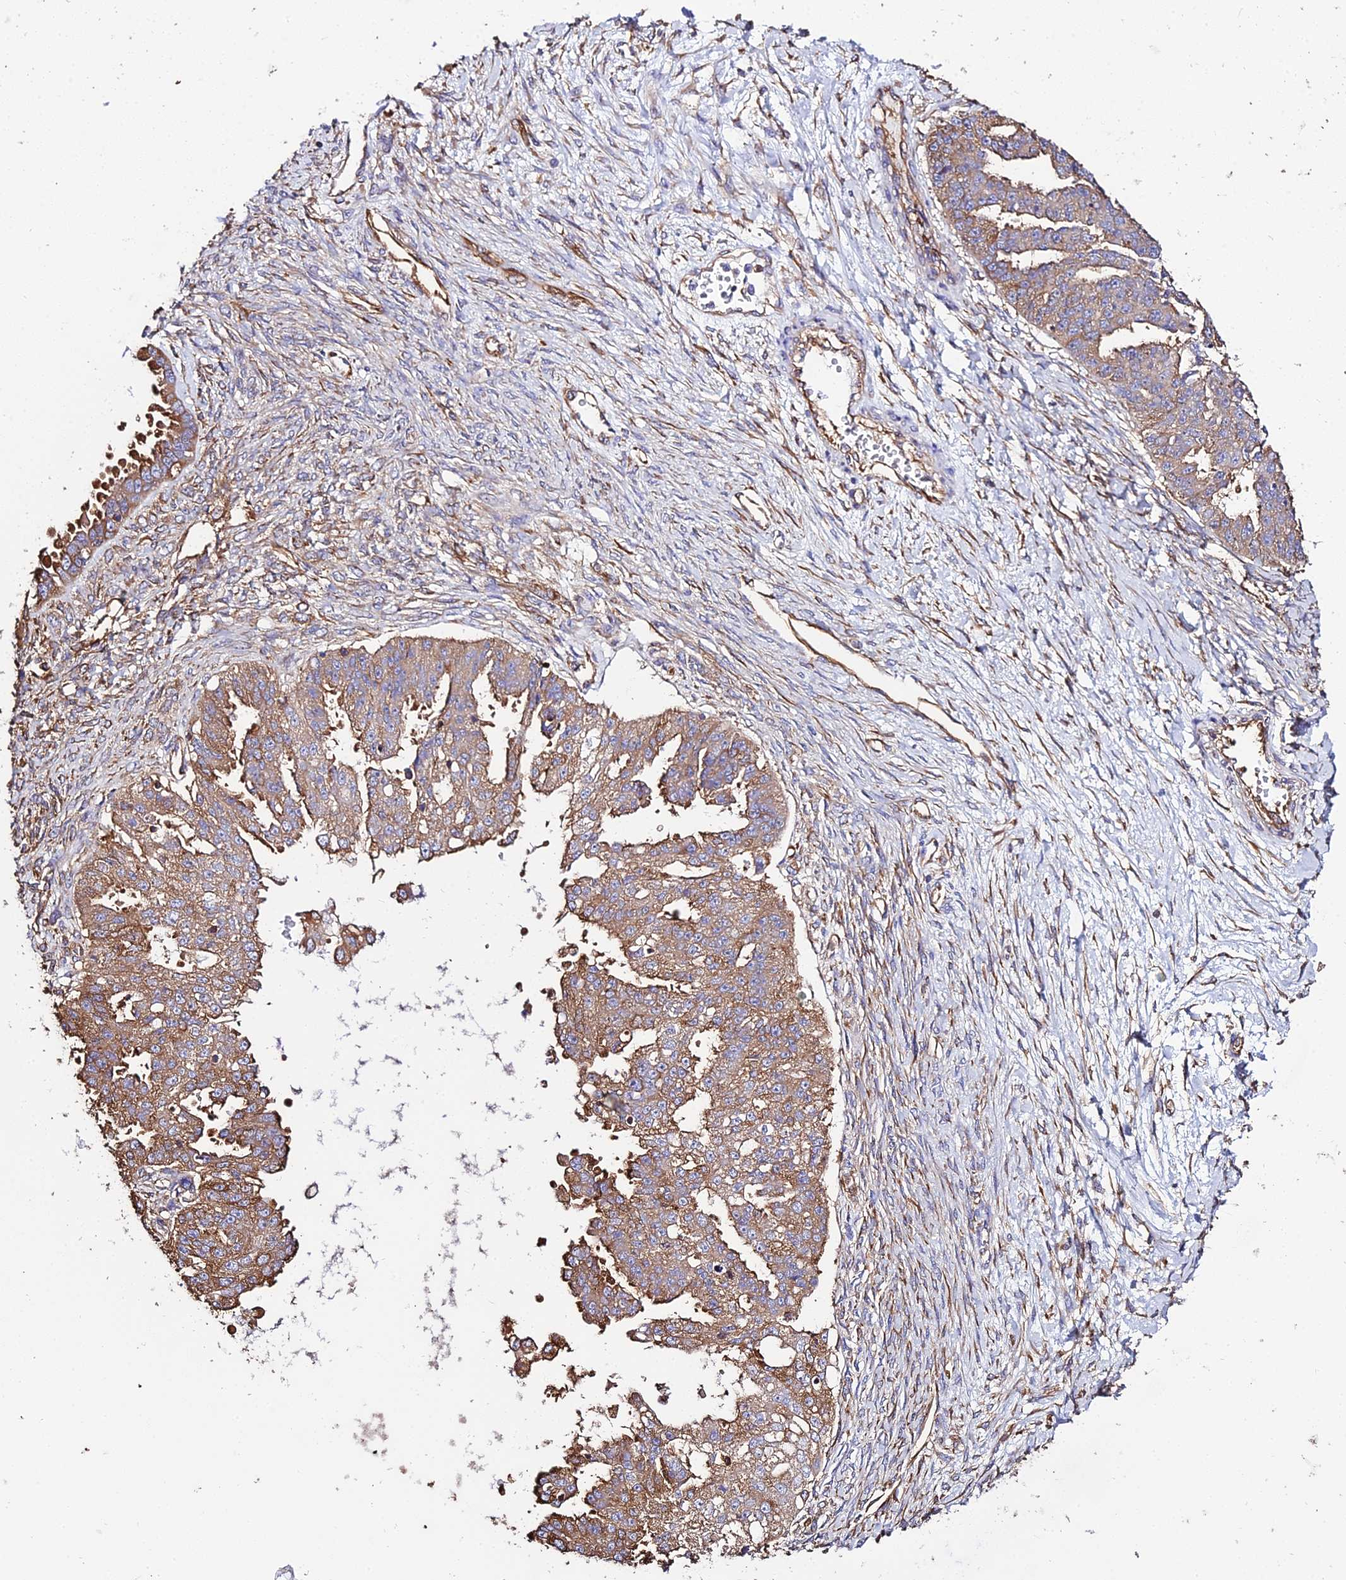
{"staining": {"intensity": "moderate", "quantity": ">75%", "location": "cytoplasmic/membranous"}, "tissue": "ovarian cancer", "cell_type": "Tumor cells", "image_type": "cancer", "snomed": [{"axis": "morphology", "description": "Cystadenocarcinoma, serous, NOS"}, {"axis": "topography", "description": "Ovary"}], "caption": "This histopathology image exhibits immunohistochemistry (IHC) staining of serous cystadenocarcinoma (ovarian), with medium moderate cytoplasmic/membranous expression in about >75% of tumor cells.", "gene": "TUBA3D", "patient": {"sex": "female", "age": 58}}